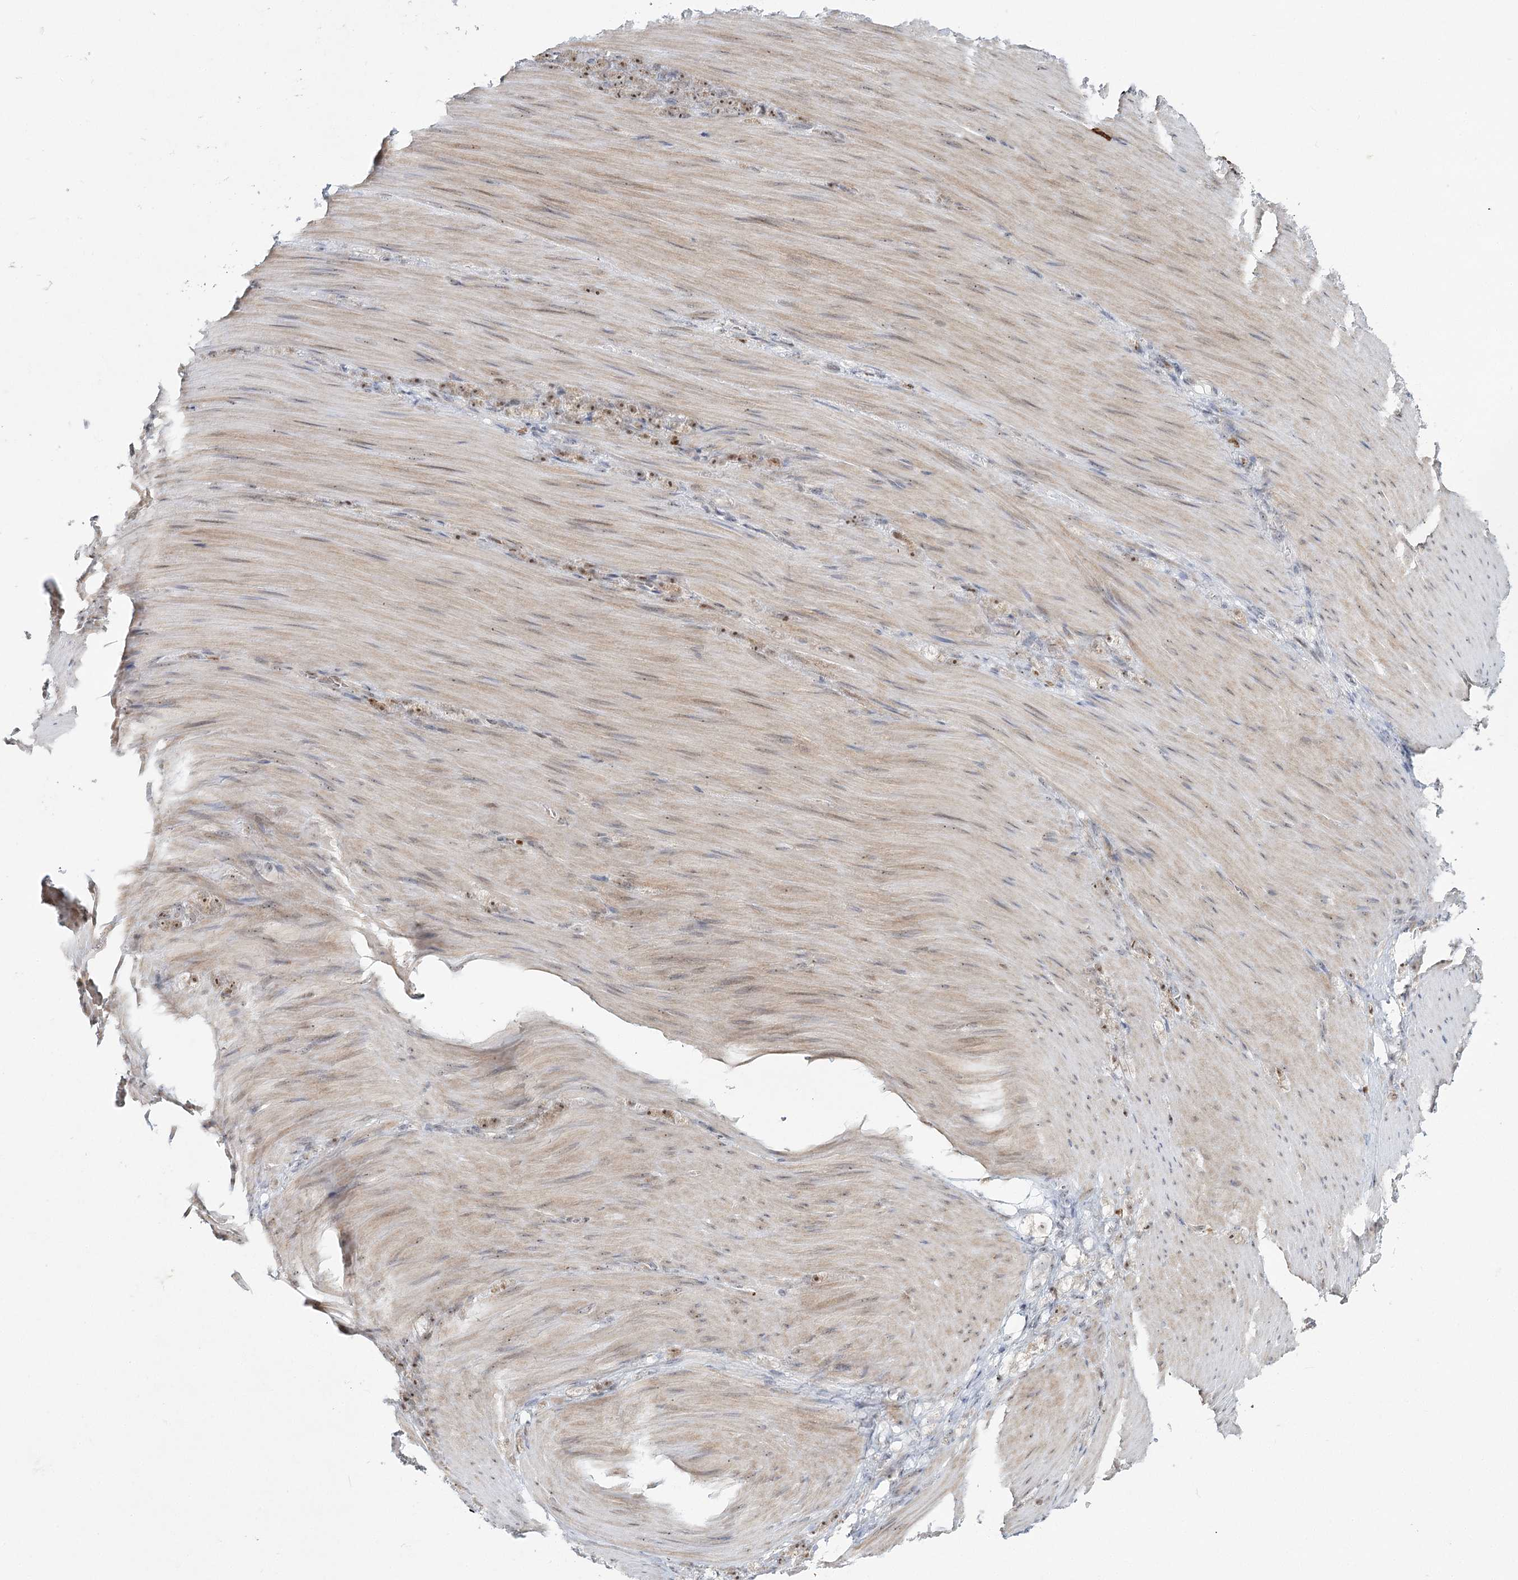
{"staining": {"intensity": "moderate", "quantity": ">75%", "location": "nuclear"}, "tissue": "stomach cancer", "cell_type": "Tumor cells", "image_type": "cancer", "snomed": [{"axis": "morphology", "description": "Normal tissue, NOS"}, {"axis": "morphology", "description": "Adenocarcinoma, NOS"}, {"axis": "topography", "description": "Stomach"}], "caption": "This is an image of IHC staining of stomach adenocarcinoma, which shows moderate positivity in the nuclear of tumor cells.", "gene": "ATAD1", "patient": {"sex": "male", "age": 82}}